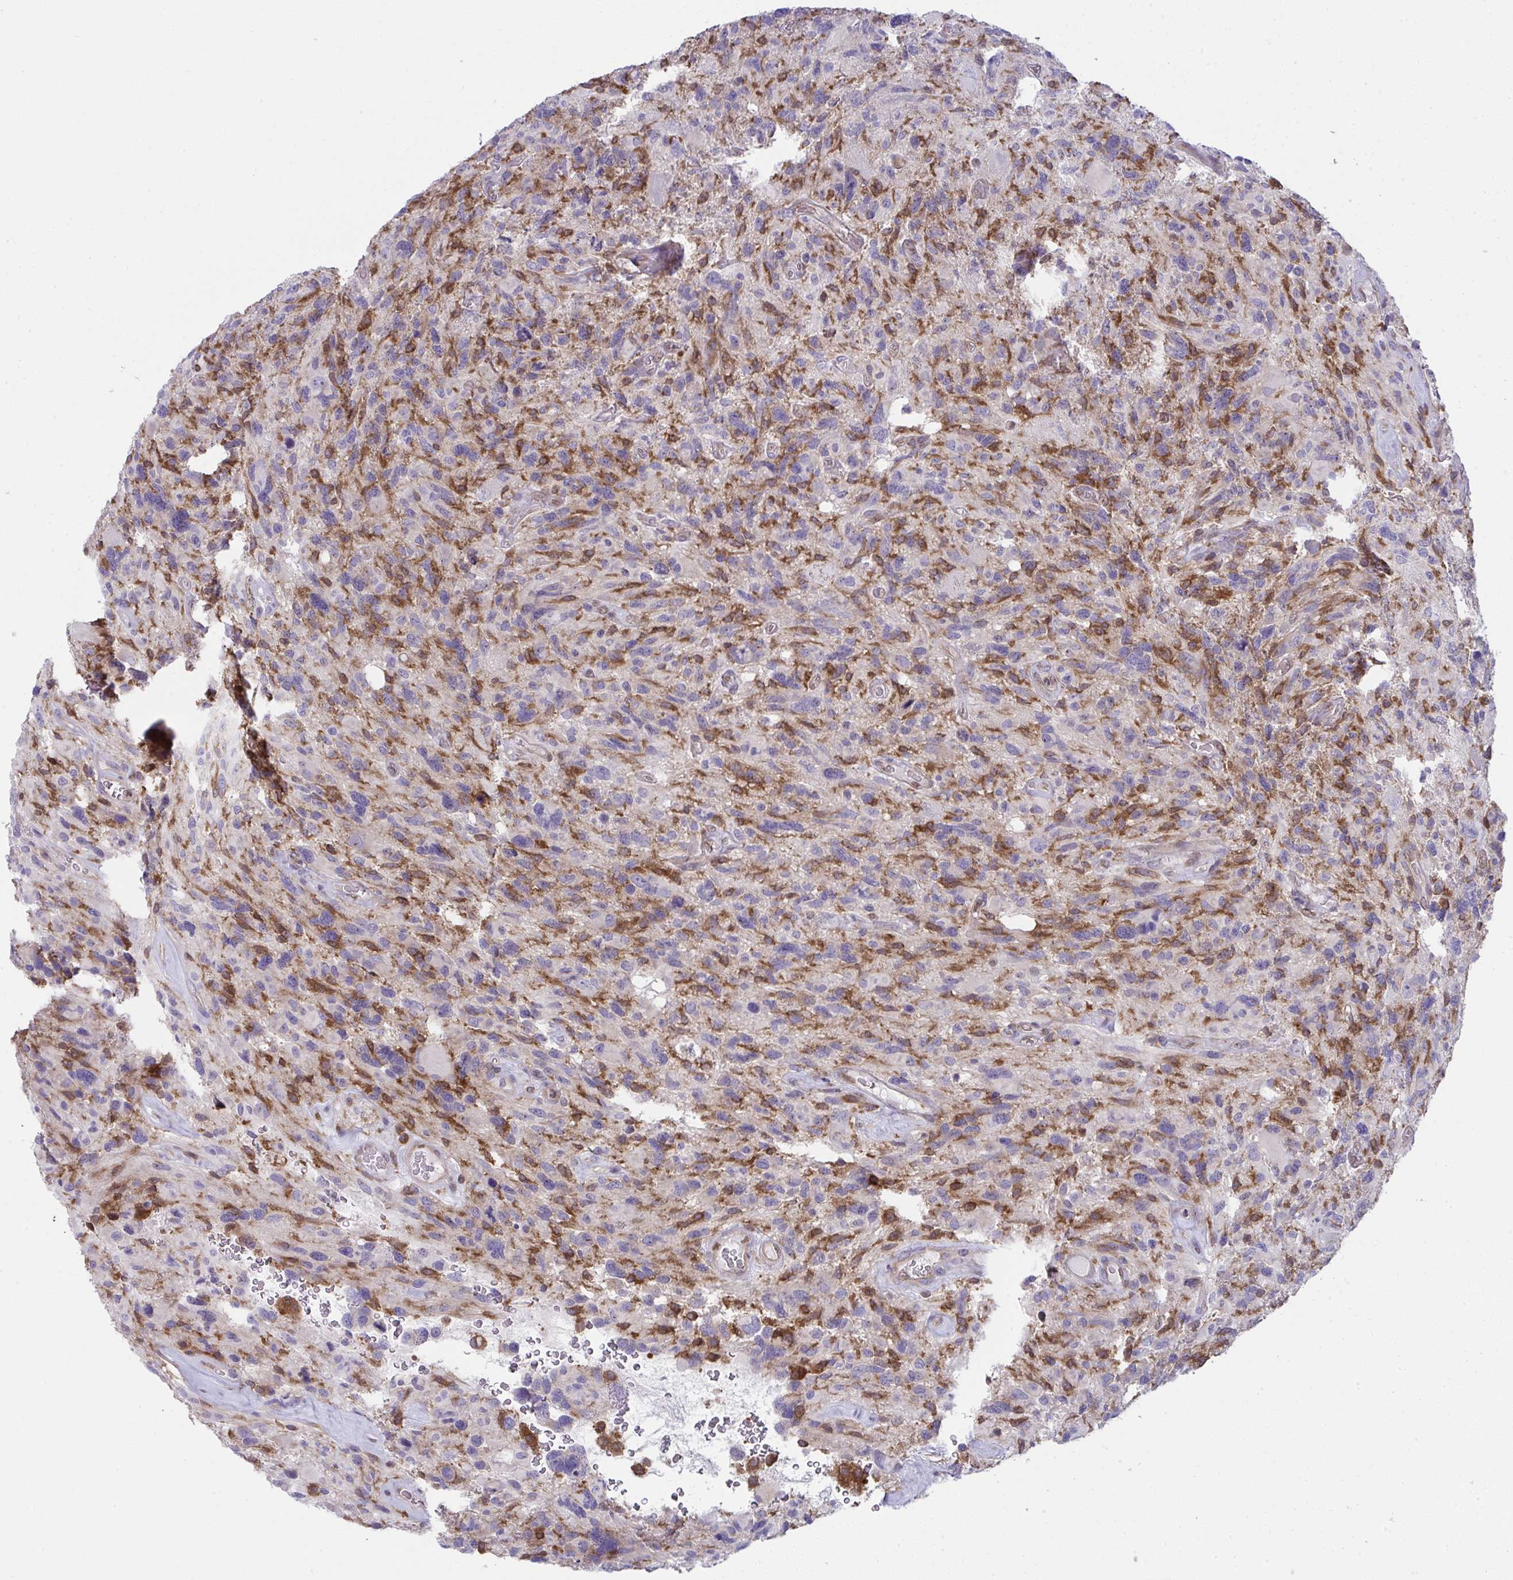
{"staining": {"intensity": "moderate", "quantity": "25%-75%", "location": "cytoplasmic/membranous,nuclear"}, "tissue": "glioma", "cell_type": "Tumor cells", "image_type": "cancer", "snomed": [{"axis": "morphology", "description": "Glioma, malignant, High grade"}, {"axis": "topography", "description": "Brain"}], "caption": "Protein expression analysis of malignant glioma (high-grade) exhibits moderate cytoplasmic/membranous and nuclear positivity in approximately 25%-75% of tumor cells.", "gene": "ALDH16A1", "patient": {"sex": "male", "age": 49}}